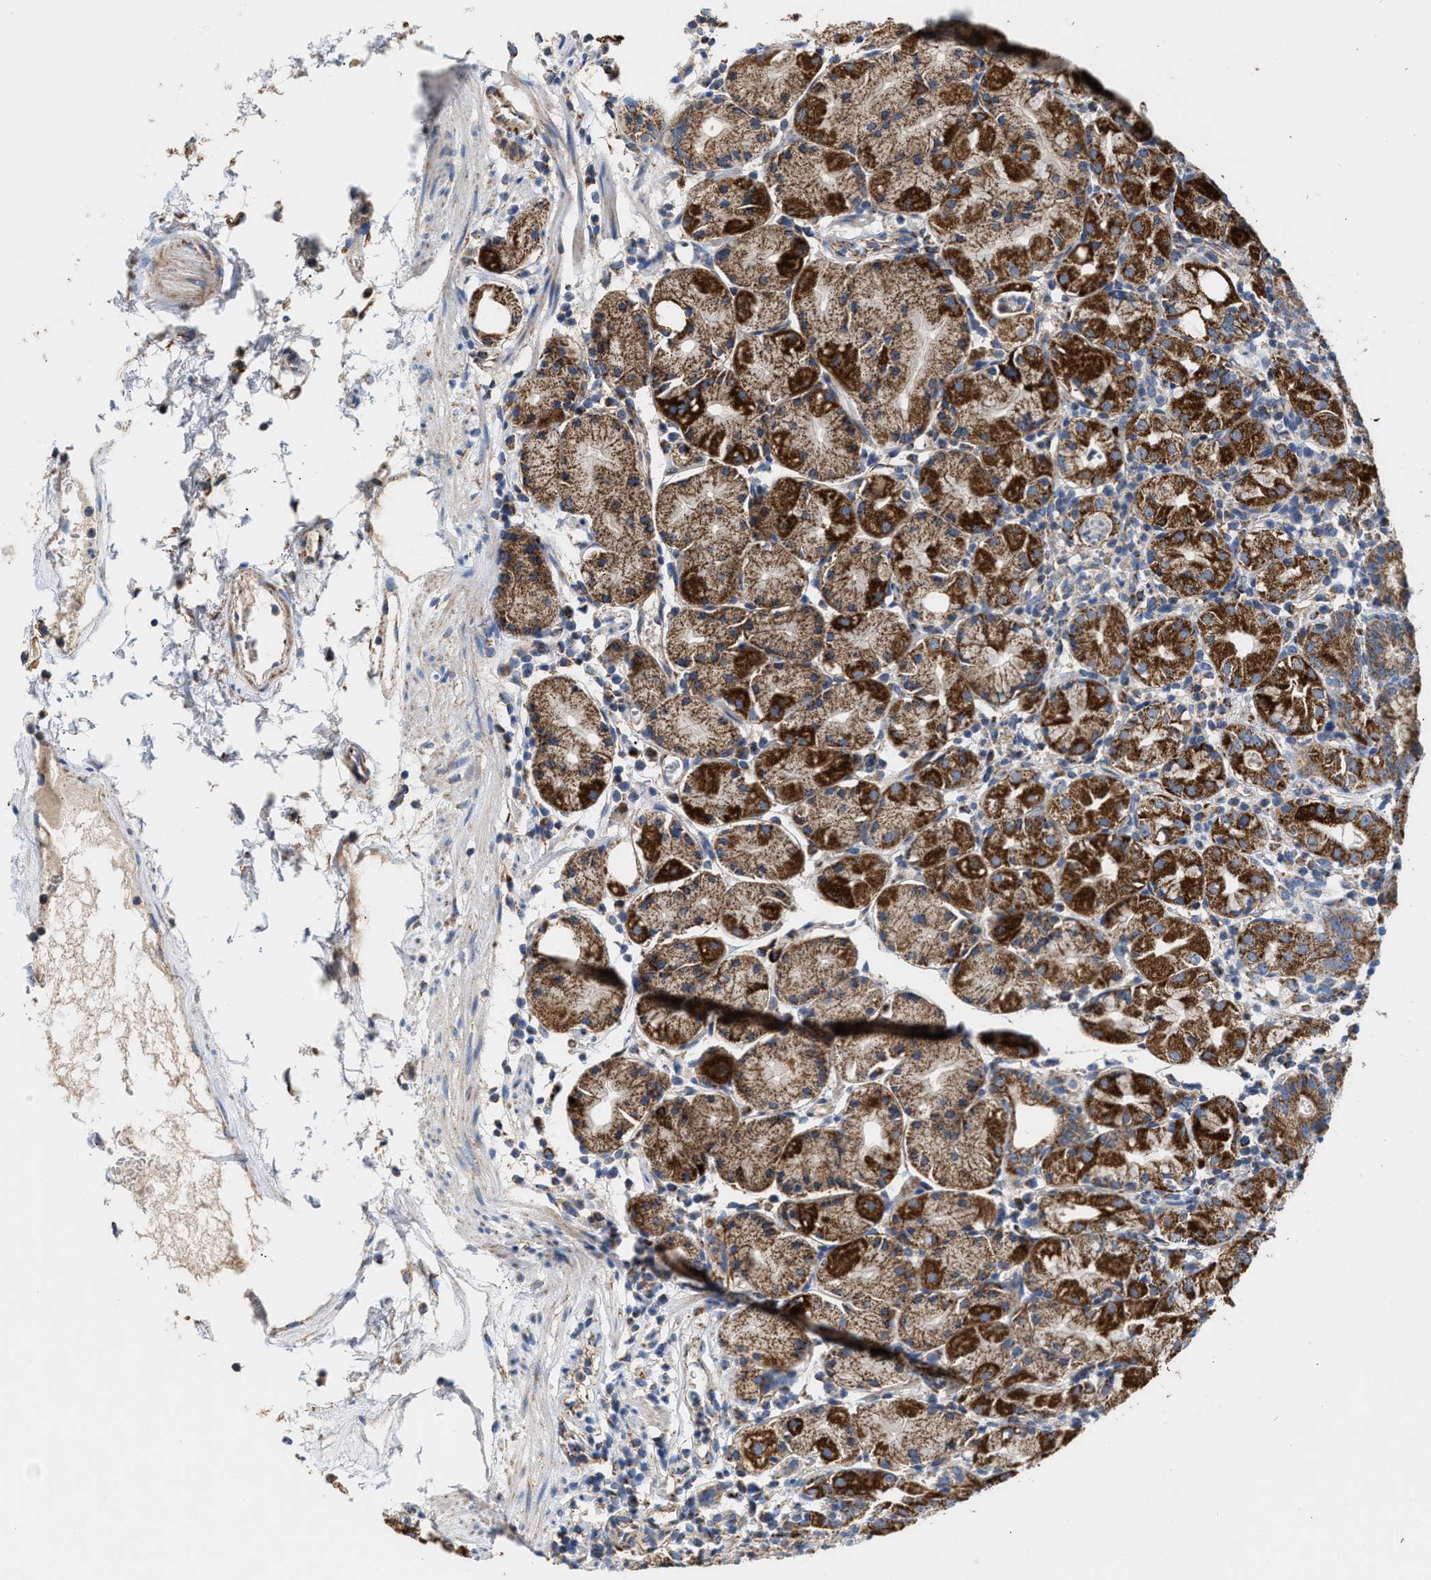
{"staining": {"intensity": "strong", "quantity": ">75%", "location": "cytoplasmic/membranous"}, "tissue": "stomach", "cell_type": "Glandular cells", "image_type": "normal", "snomed": [{"axis": "morphology", "description": "Normal tissue, NOS"}, {"axis": "topography", "description": "Stomach"}, {"axis": "topography", "description": "Stomach, lower"}], "caption": "Strong cytoplasmic/membranous staining is appreciated in approximately >75% of glandular cells in benign stomach.", "gene": "MECR", "patient": {"sex": "female", "age": 75}}